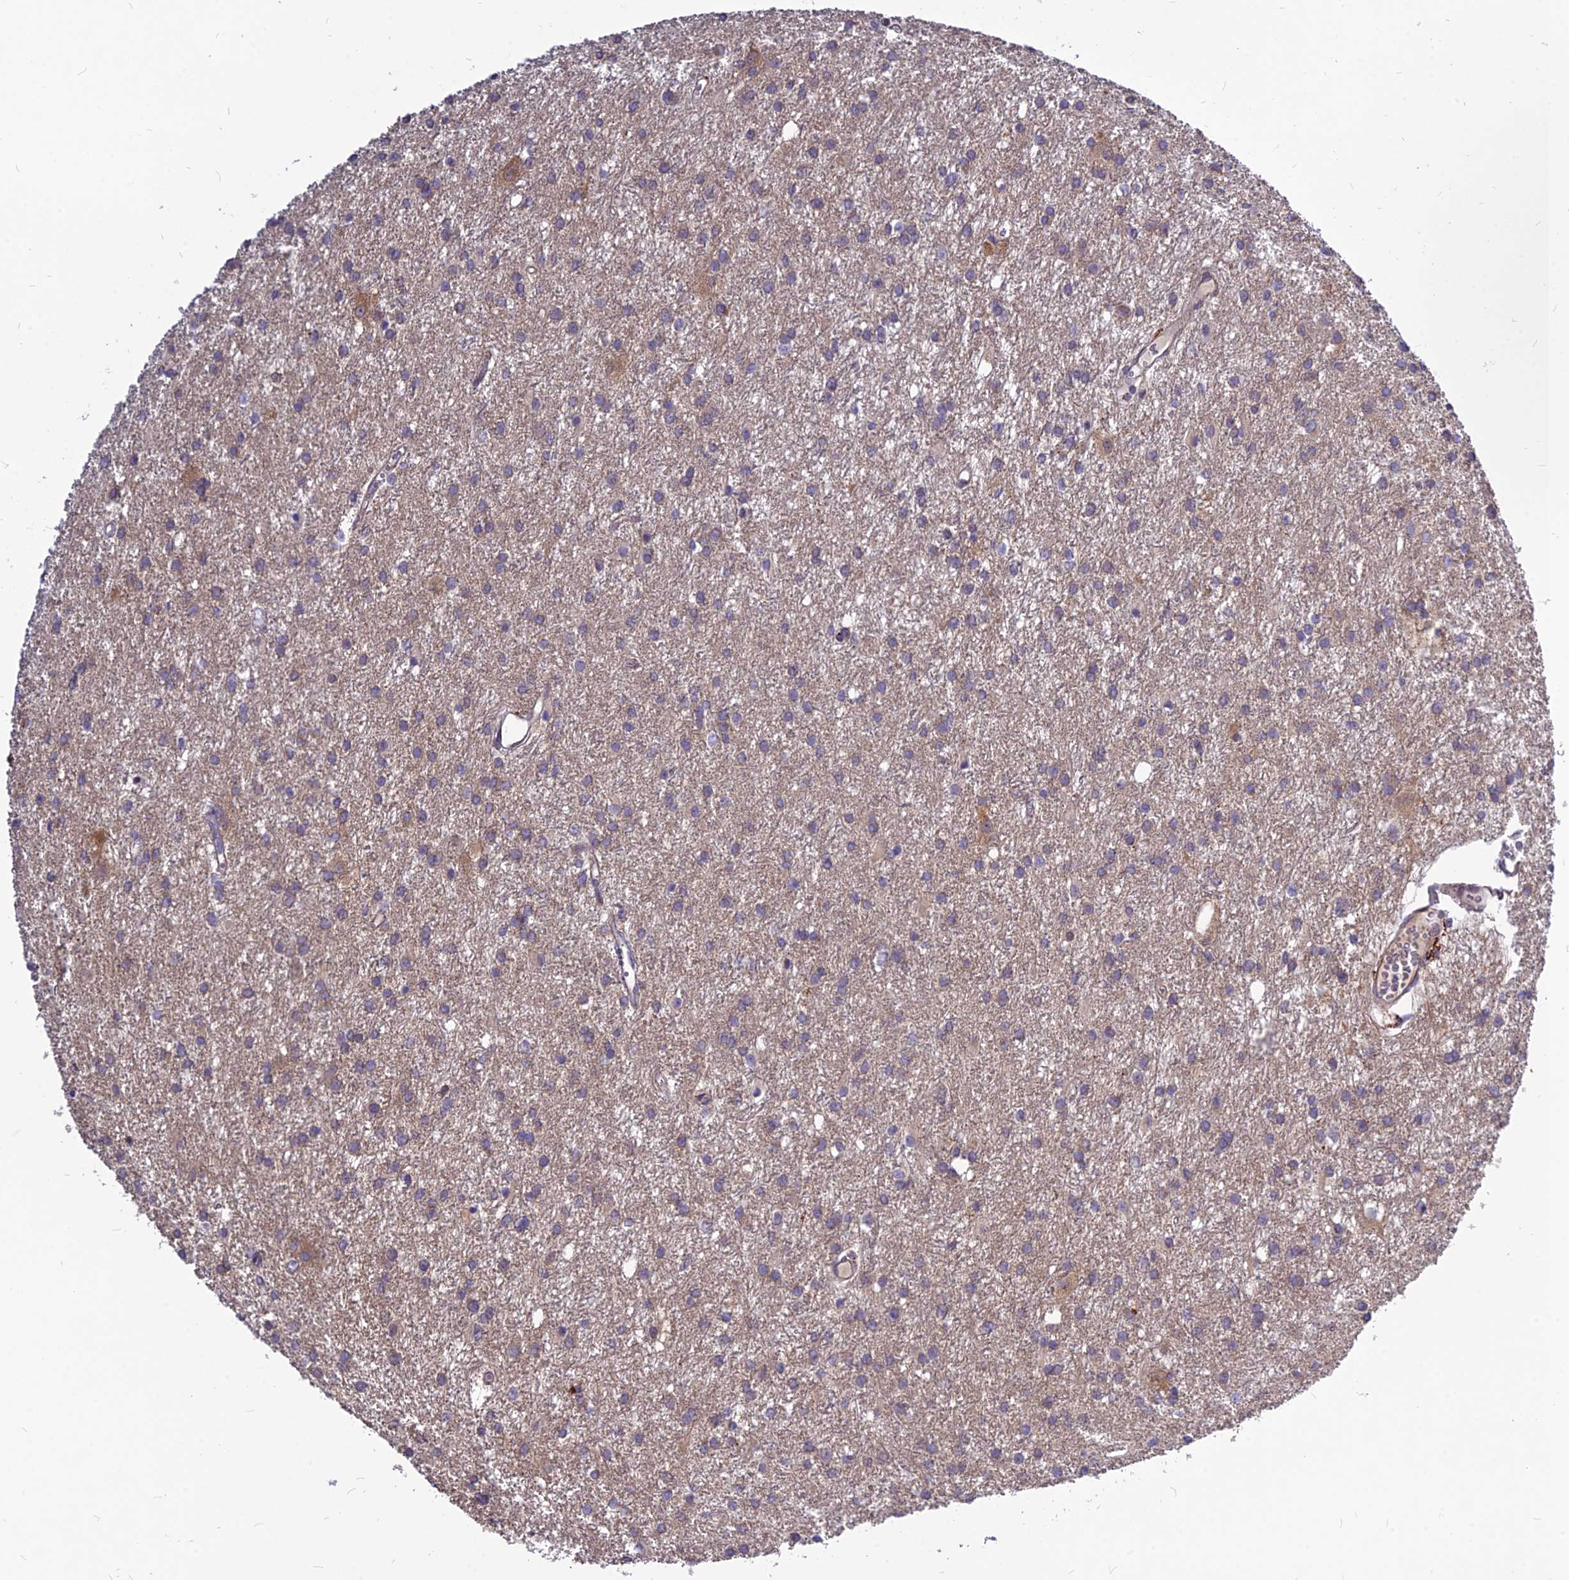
{"staining": {"intensity": "weak", "quantity": "<25%", "location": "cytoplasmic/membranous"}, "tissue": "glioma", "cell_type": "Tumor cells", "image_type": "cancer", "snomed": [{"axis": "morphology", "description": "Glioma, malignant, High grade"}, {"axis": "topography", "description": "Brain"}], "caption": "This is an IHC micrograph of malignant glioma (high-grade). There is no positivity in tumor cells.", "gene": "CZIB", "patient": {"sex": "female", "age": 50}}